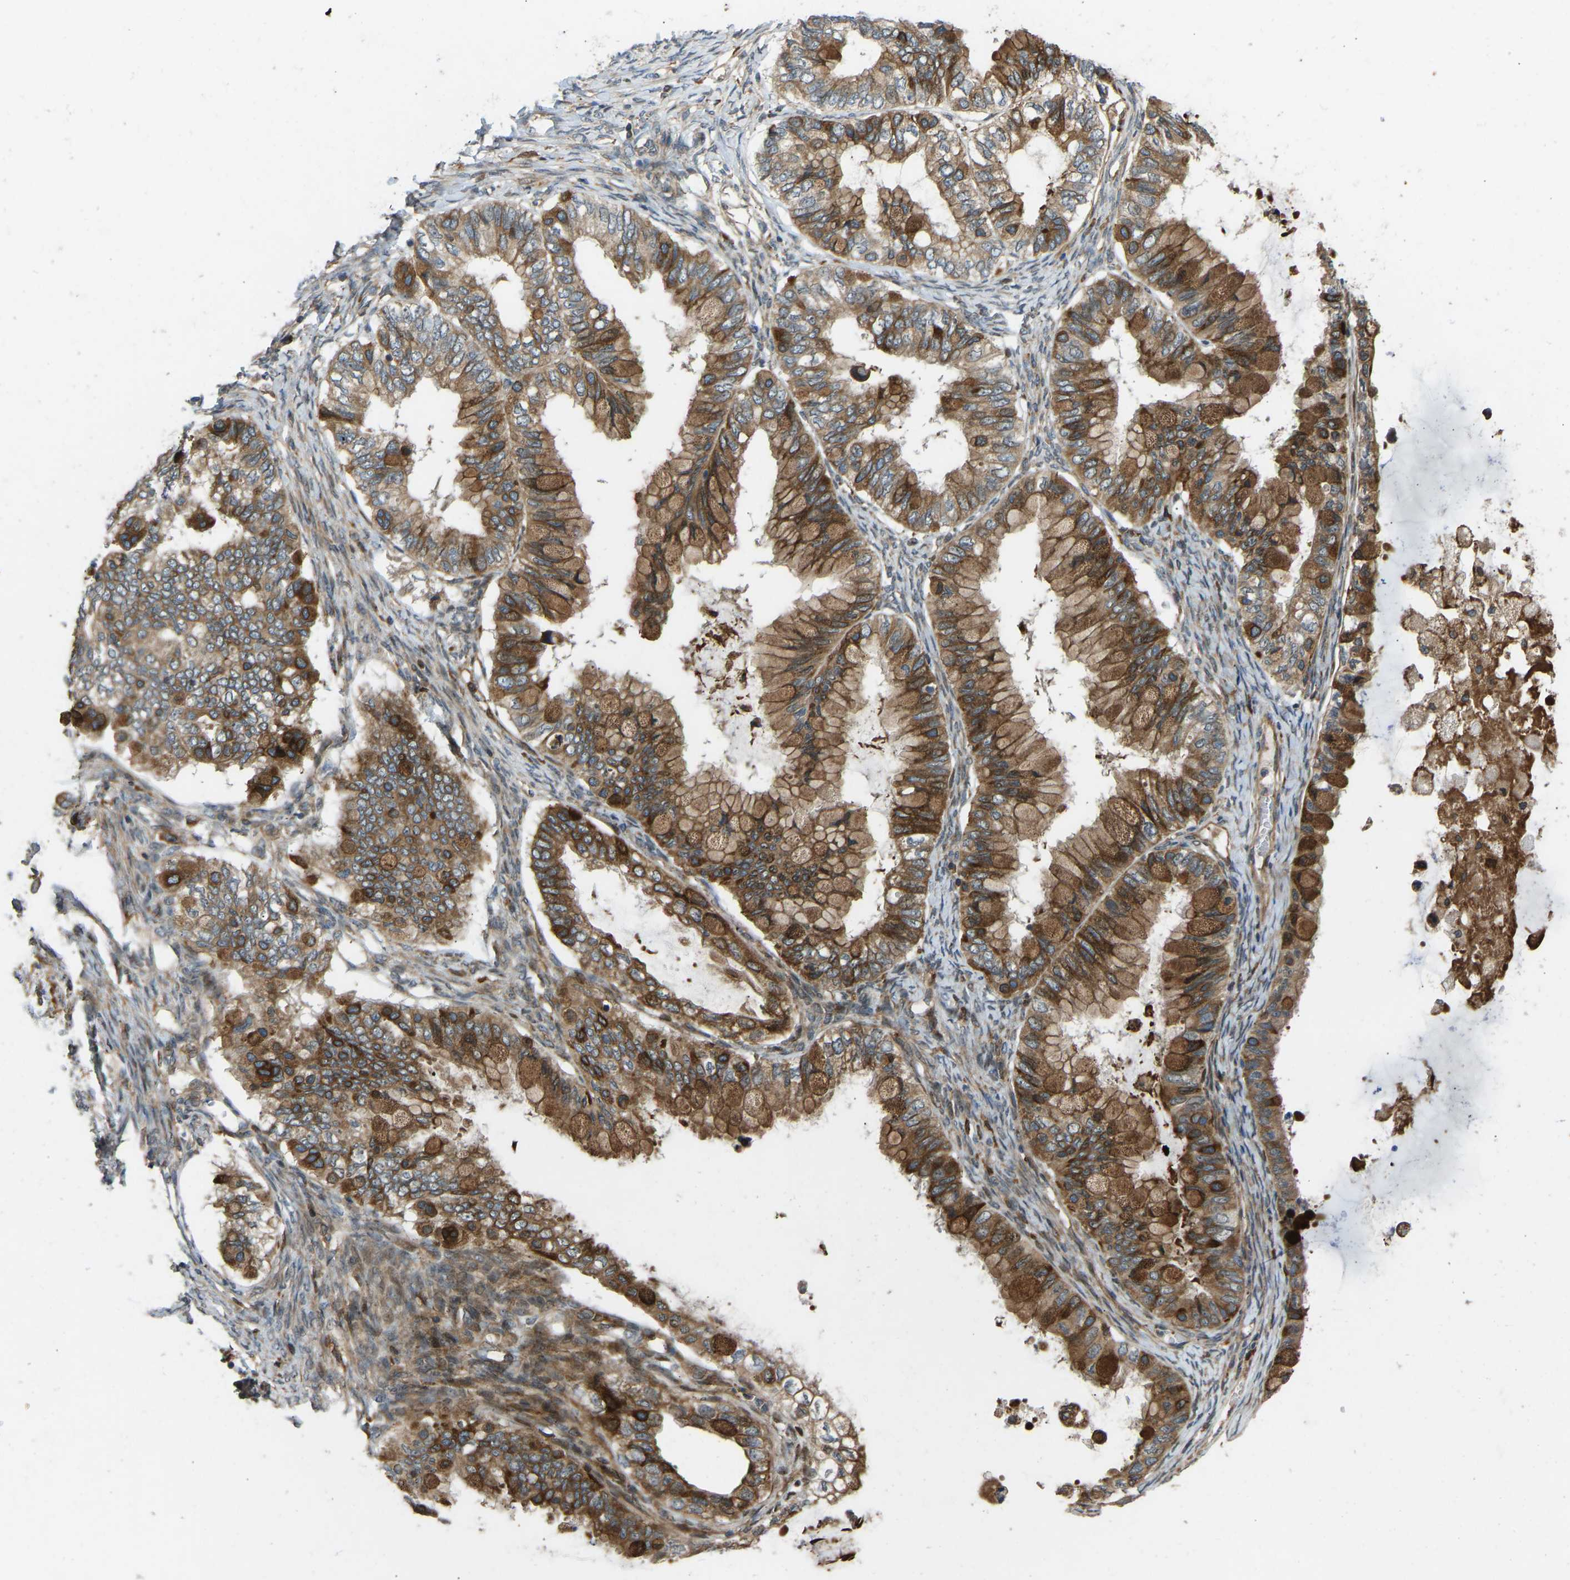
{"staining": {"intensity": "strong", "quantity": ">75%", "location": "cytoplasmic/membranous"}, "tissue": "ovarian cancer", "cell_type": "Tumor cells", "image_type": "cancer", "snomed": [{"axis": "morphology", "description": "Cystadenocarcinoma, mucinous, NOS"}, {"axis": "topography", "description": "Ovary"}], "caption": "Ovarian cancer was stained to show a protein in brown. There is high levels of strong cytoplasmic/membranous positivity in approximately >75% of tumor cells.", "gene": "OS9", "patient": {"sex": "female", "age": 80}}